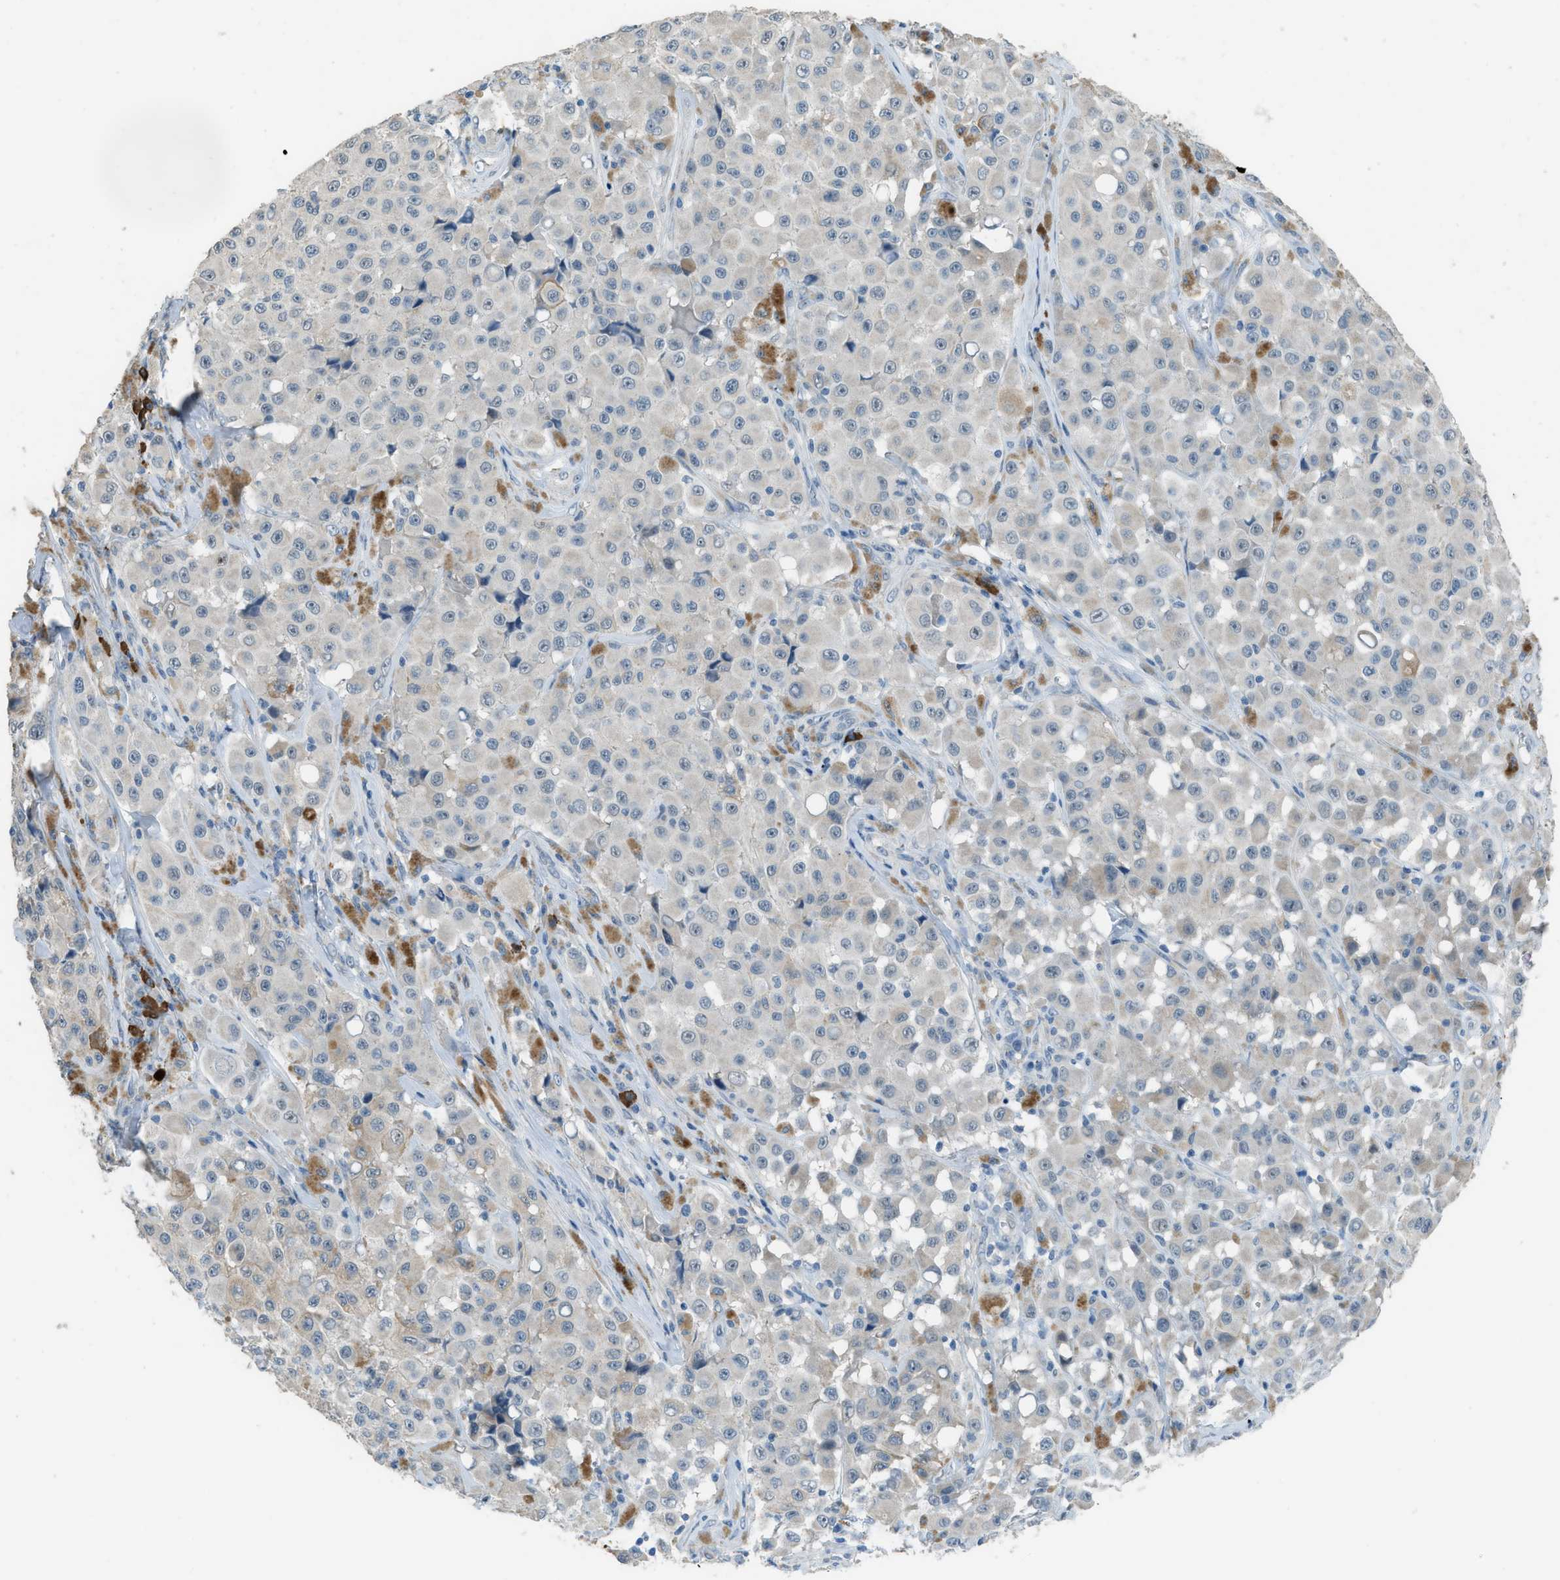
{"staining": {"intensity": "negative", "quantity": "none", "location": "none"}, "tissue": "melanoma", "cell_type": "Tumor cells", "image_type": "cancer", "snomed": [{"axis": "morphology", "description": "Malignant melanoma, NOS"}, {"axis": "topography", "description": "Skin"}], "caption": "This is an immunohistochemistry photomicrograph of malignant melanoma. There is no positivity in tumor cells.", "gene": "TIMD4", "patient": {"sex": "male", "age": 84}}